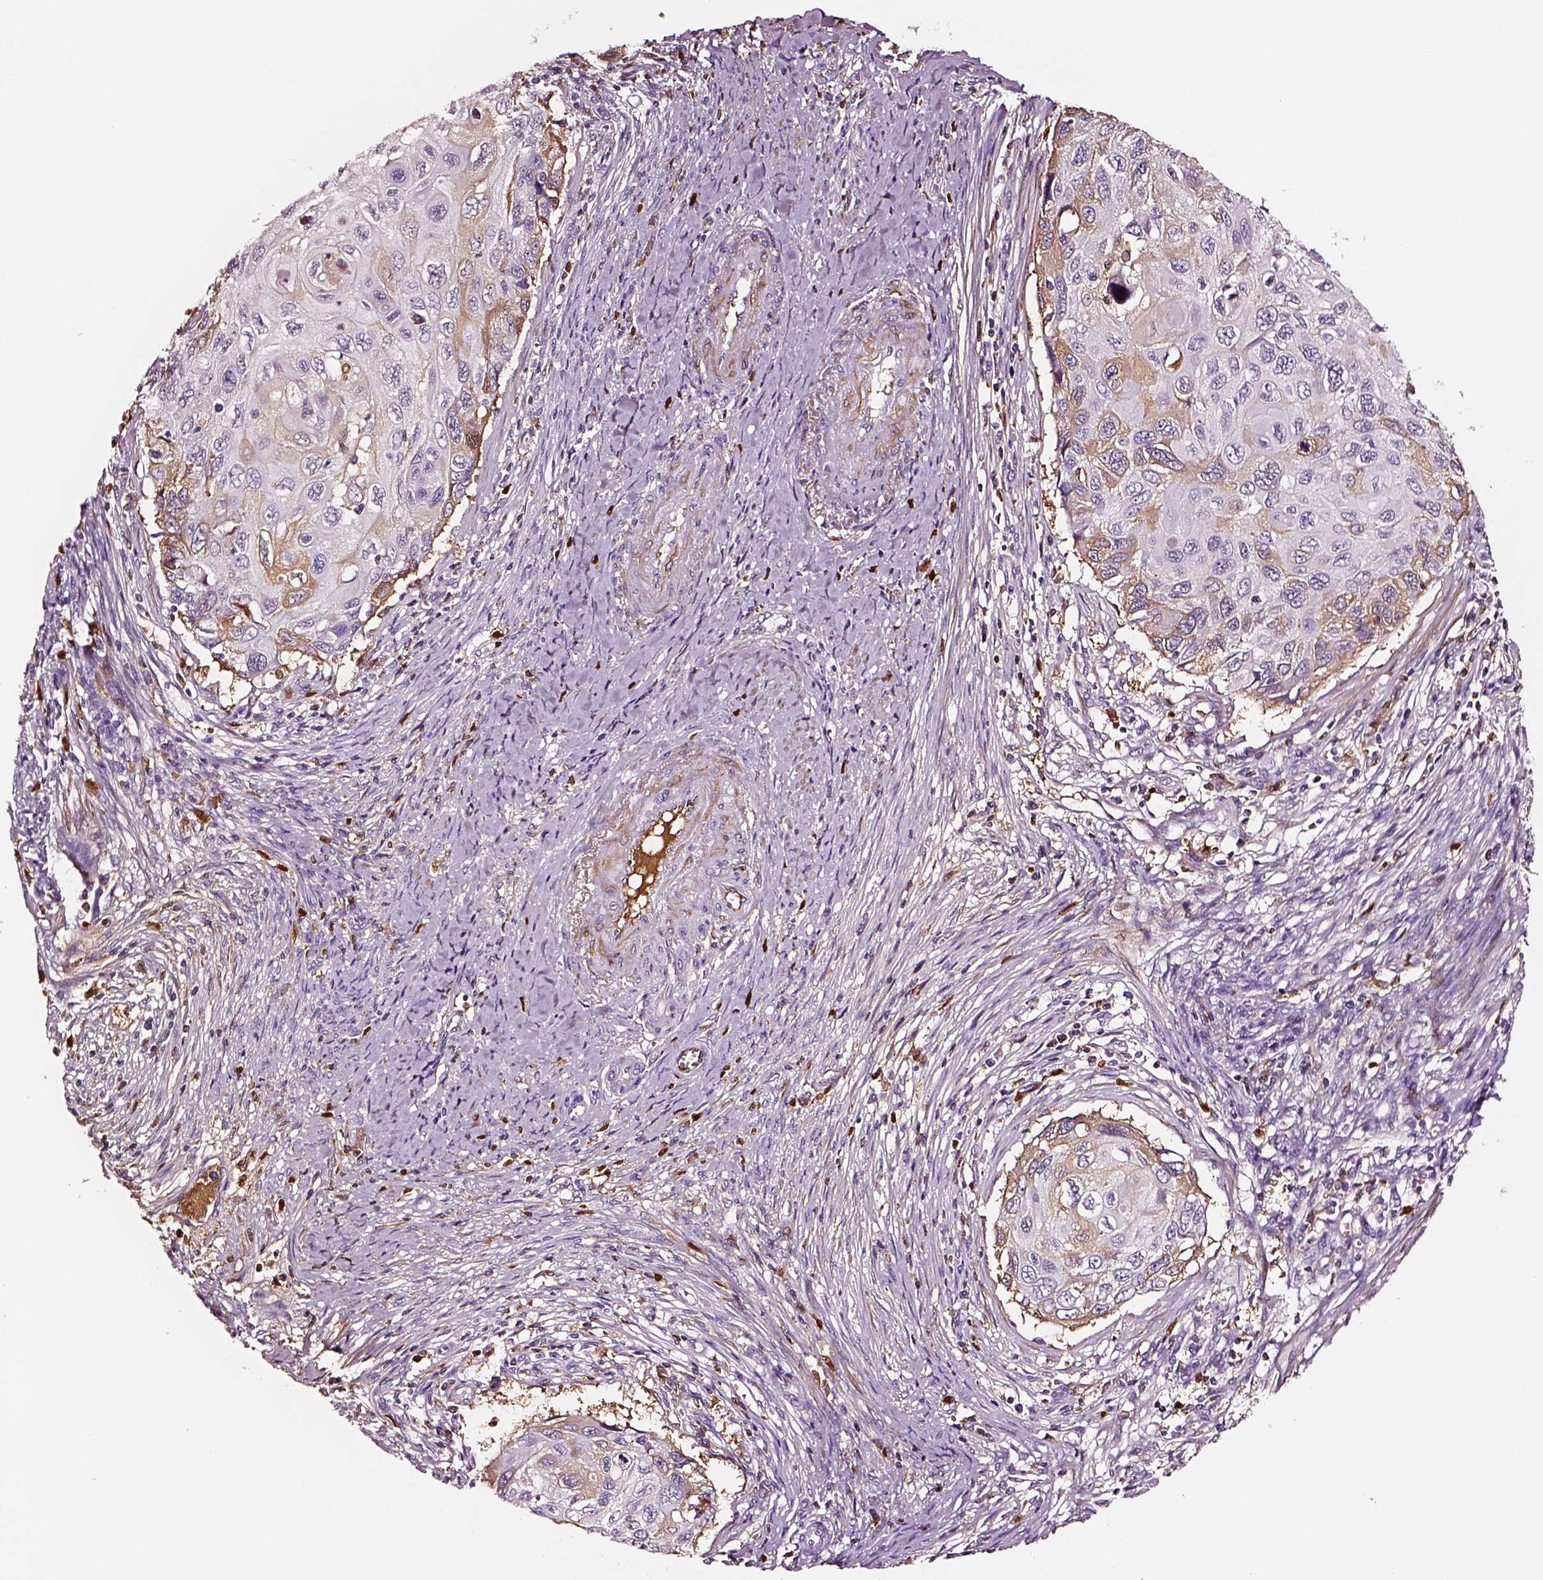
{"staining": {"intensity": "negative", "quantity": "none", "location": "none"}, "tissue": "cervical cancer", "cell_type": "Tumor cells", "image_type": "cancer", "snomed": [{"axis": "morphology", "description": "Squamous cell carcinoma, NOS"}, {"axis": "topography", "description": "Cervix"}], "caption": "An immunohistochemistry (IHC) image of squamous cell carcinoma (cervical) is shown. There is no staining in tumor cells of squamous cell carcinoma (cervical). Nuclei are stained in blue.", "gene": "TF", "patient": {"sex": "female", "age": 70}}